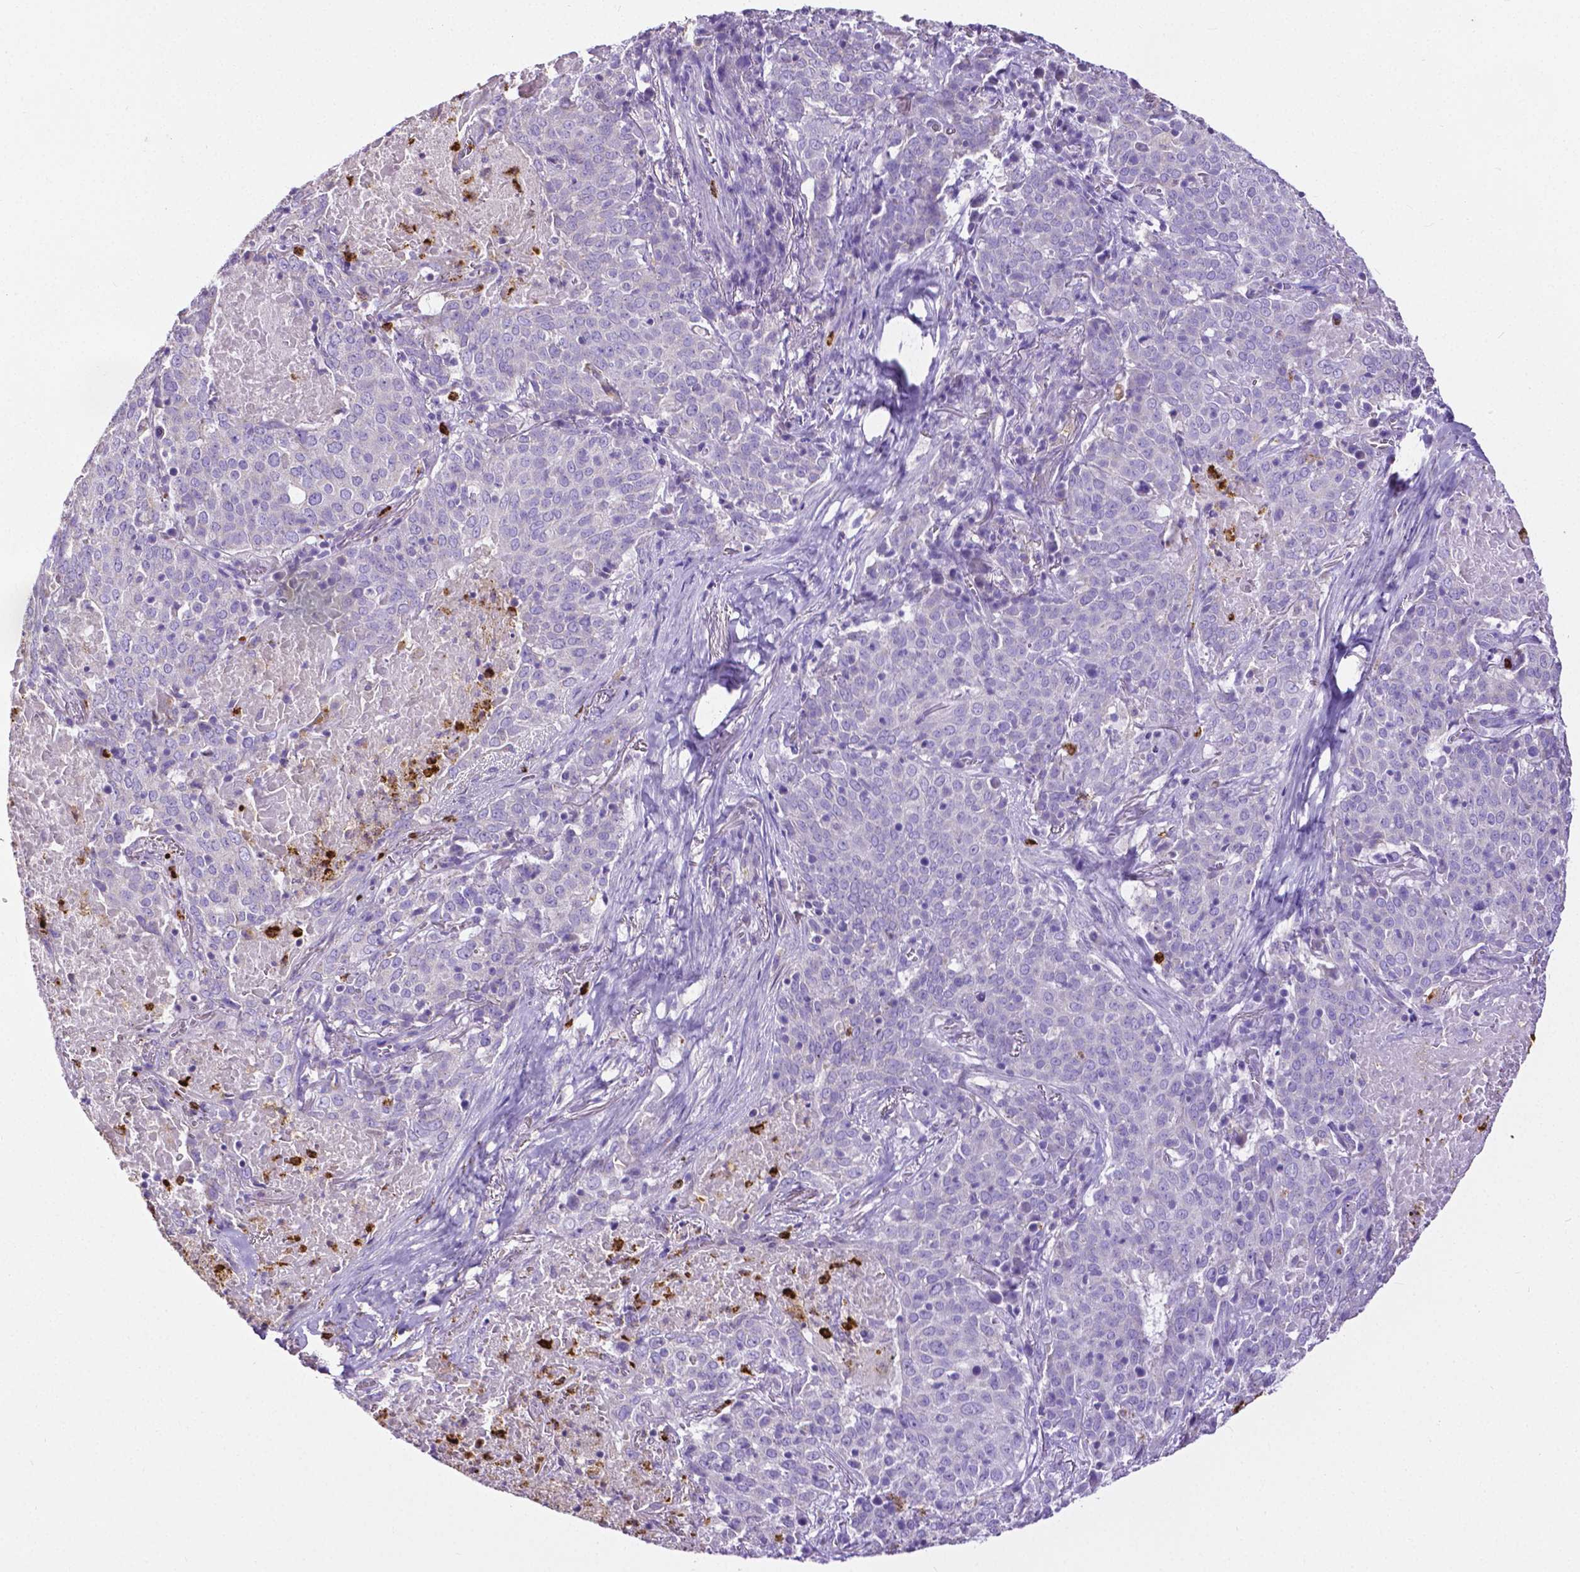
{"staining": {"intensity": "negative", "quantity": "none", "location": "none"}, "tissue": "lung cancer", "cell_type": "Tumor cells", "image_type": "cancer", "snomed": [{"axis": "morphology", "description": "Squamous cell carcinoma, NOS"}, {"axis": "topography", "description": "Lung"}], "caption": "This is an immunohistochemistry histopathology image of human lung cancer (squamous cell carcinoma). There is no staining in tumor cells.", "gene": "MMP9", "patient": {"sex": "male", "age": 82}}